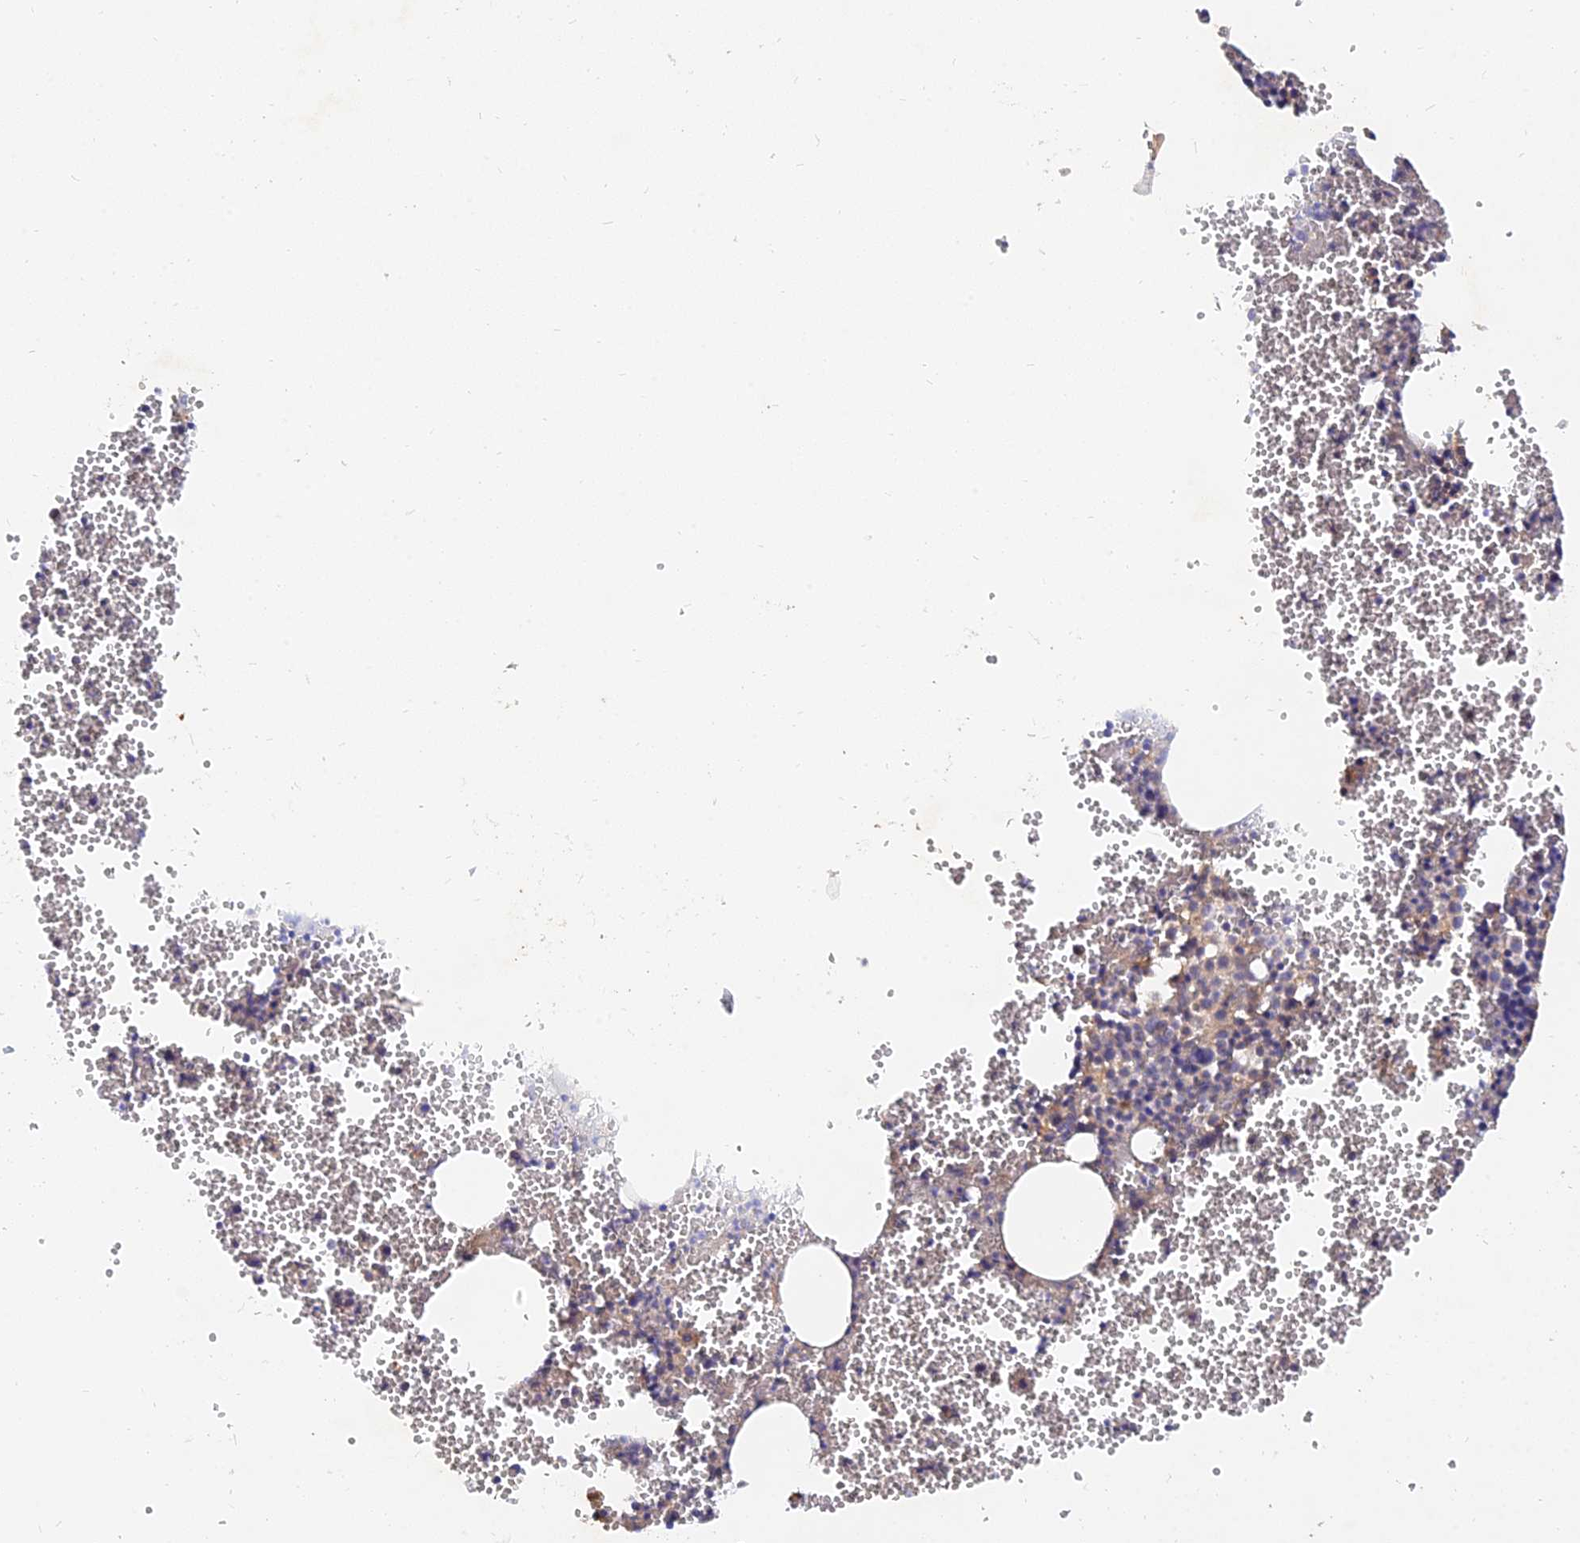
{"staining": {"intensity": "weak", "quantity": "<25%", "location": "cytoplasmic/membranous"}, "tissue": "bone marrow", "cell_type": "Hematopoietic cells", "image_type": "normal", "snomed": [{"axis": "morphology", "description": "Normal tissue, NOS"}, {"axis": "topography", "description": "Bone marrow"}], "caption": "Human bone marrow stained for a protein using immunohistochemistry demonstrates no expression in hematopoietic cells.", "gene": "SLC38A11", "patient": {"sex": "female", "age": 77}}